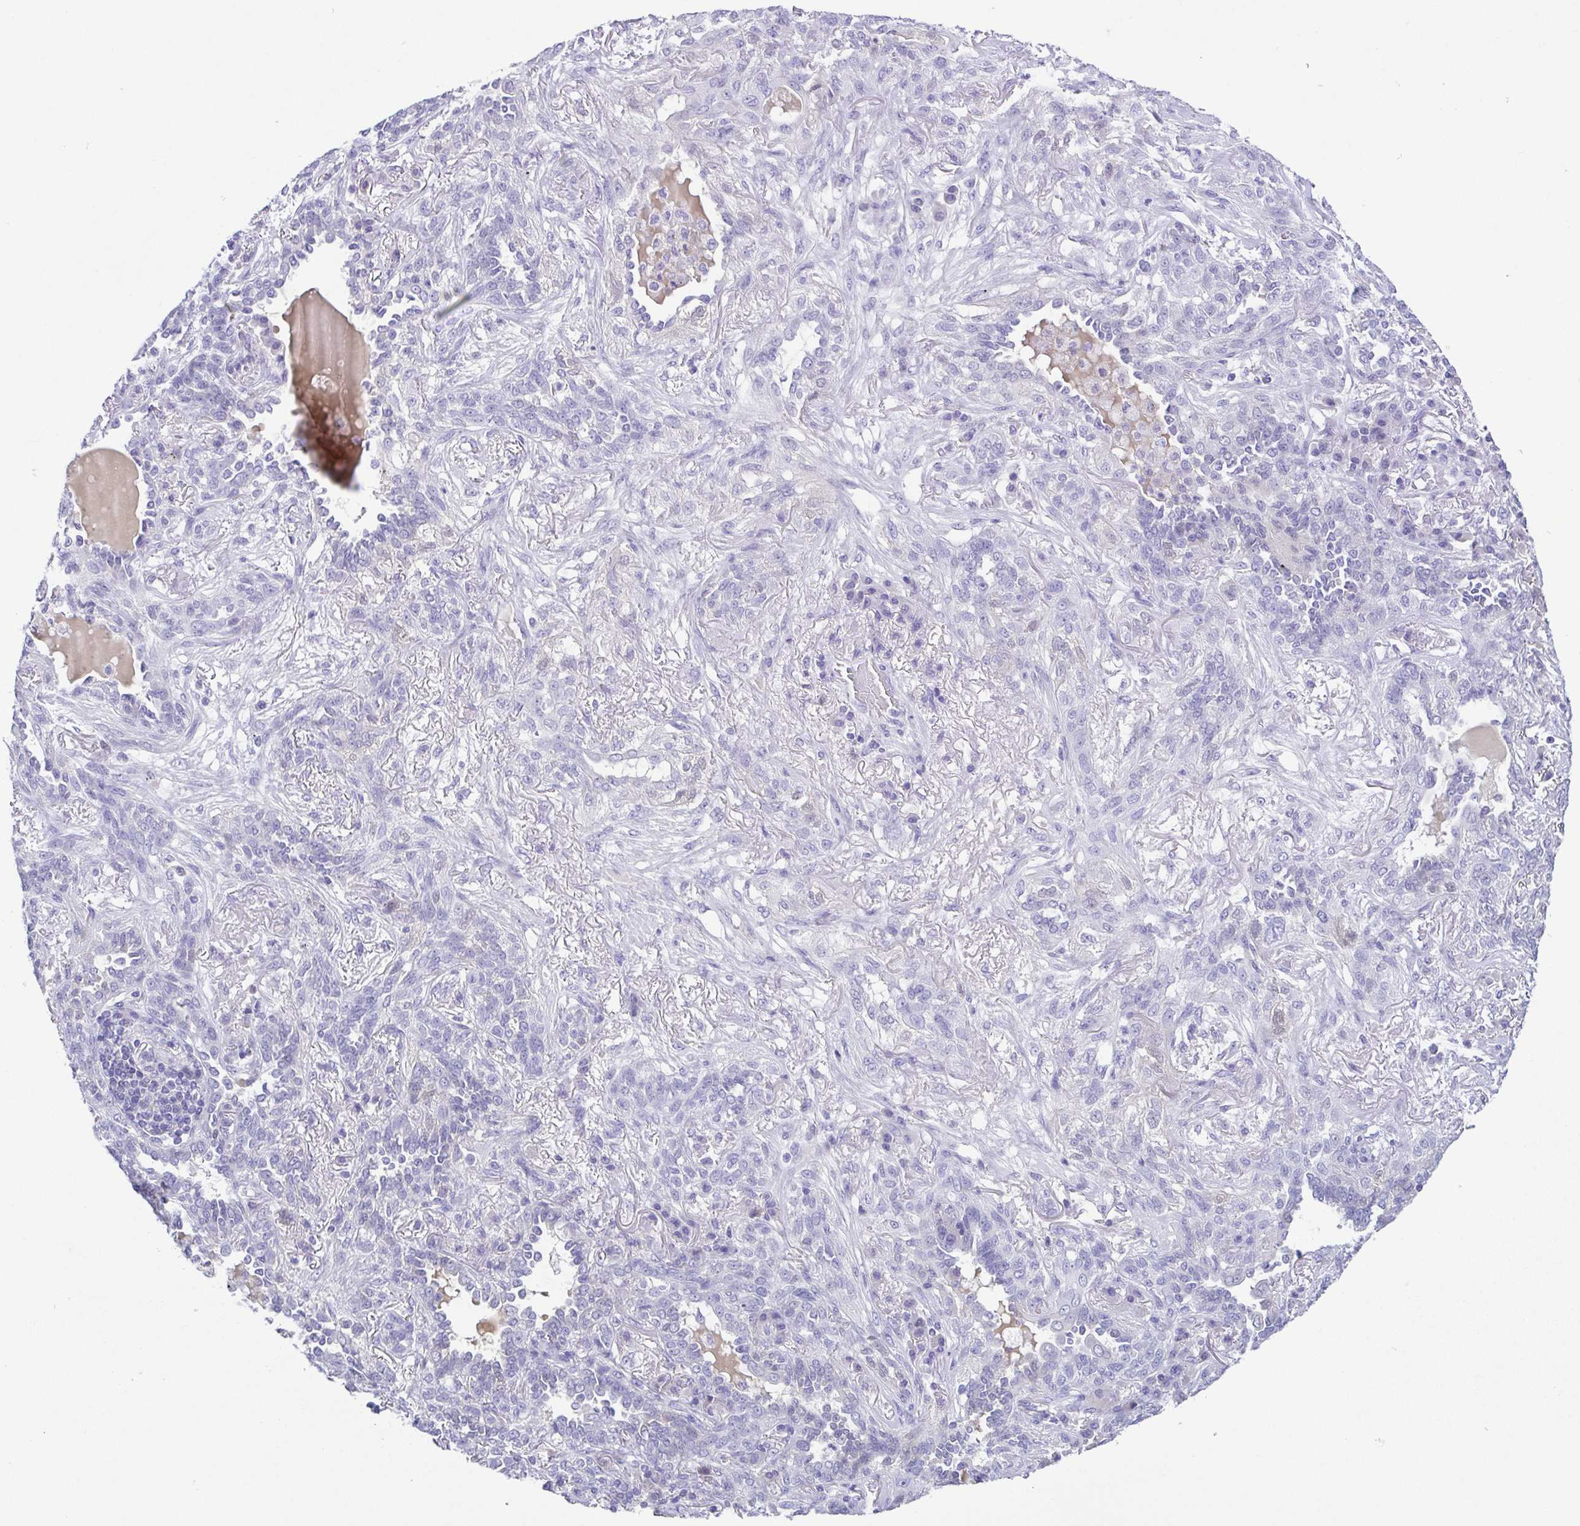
{"staining": {"intensity": "negative", "quantity": "none", "location": "none"}, "tissue": "lung cancer", "cell_type": "Tumor cells", "image_type": "cancer", "snomed": [{"axis": "morphology", "description": "Squamous cell carcinoma, NOS"}, {"axis": "topography", "description": "Lung"}], "caption": "Tumor cells are negative for brown protein staining in lung squamous cell carcinoma.", "gene": "A1BG", "patient": {"sex": "female", "age": 70}}